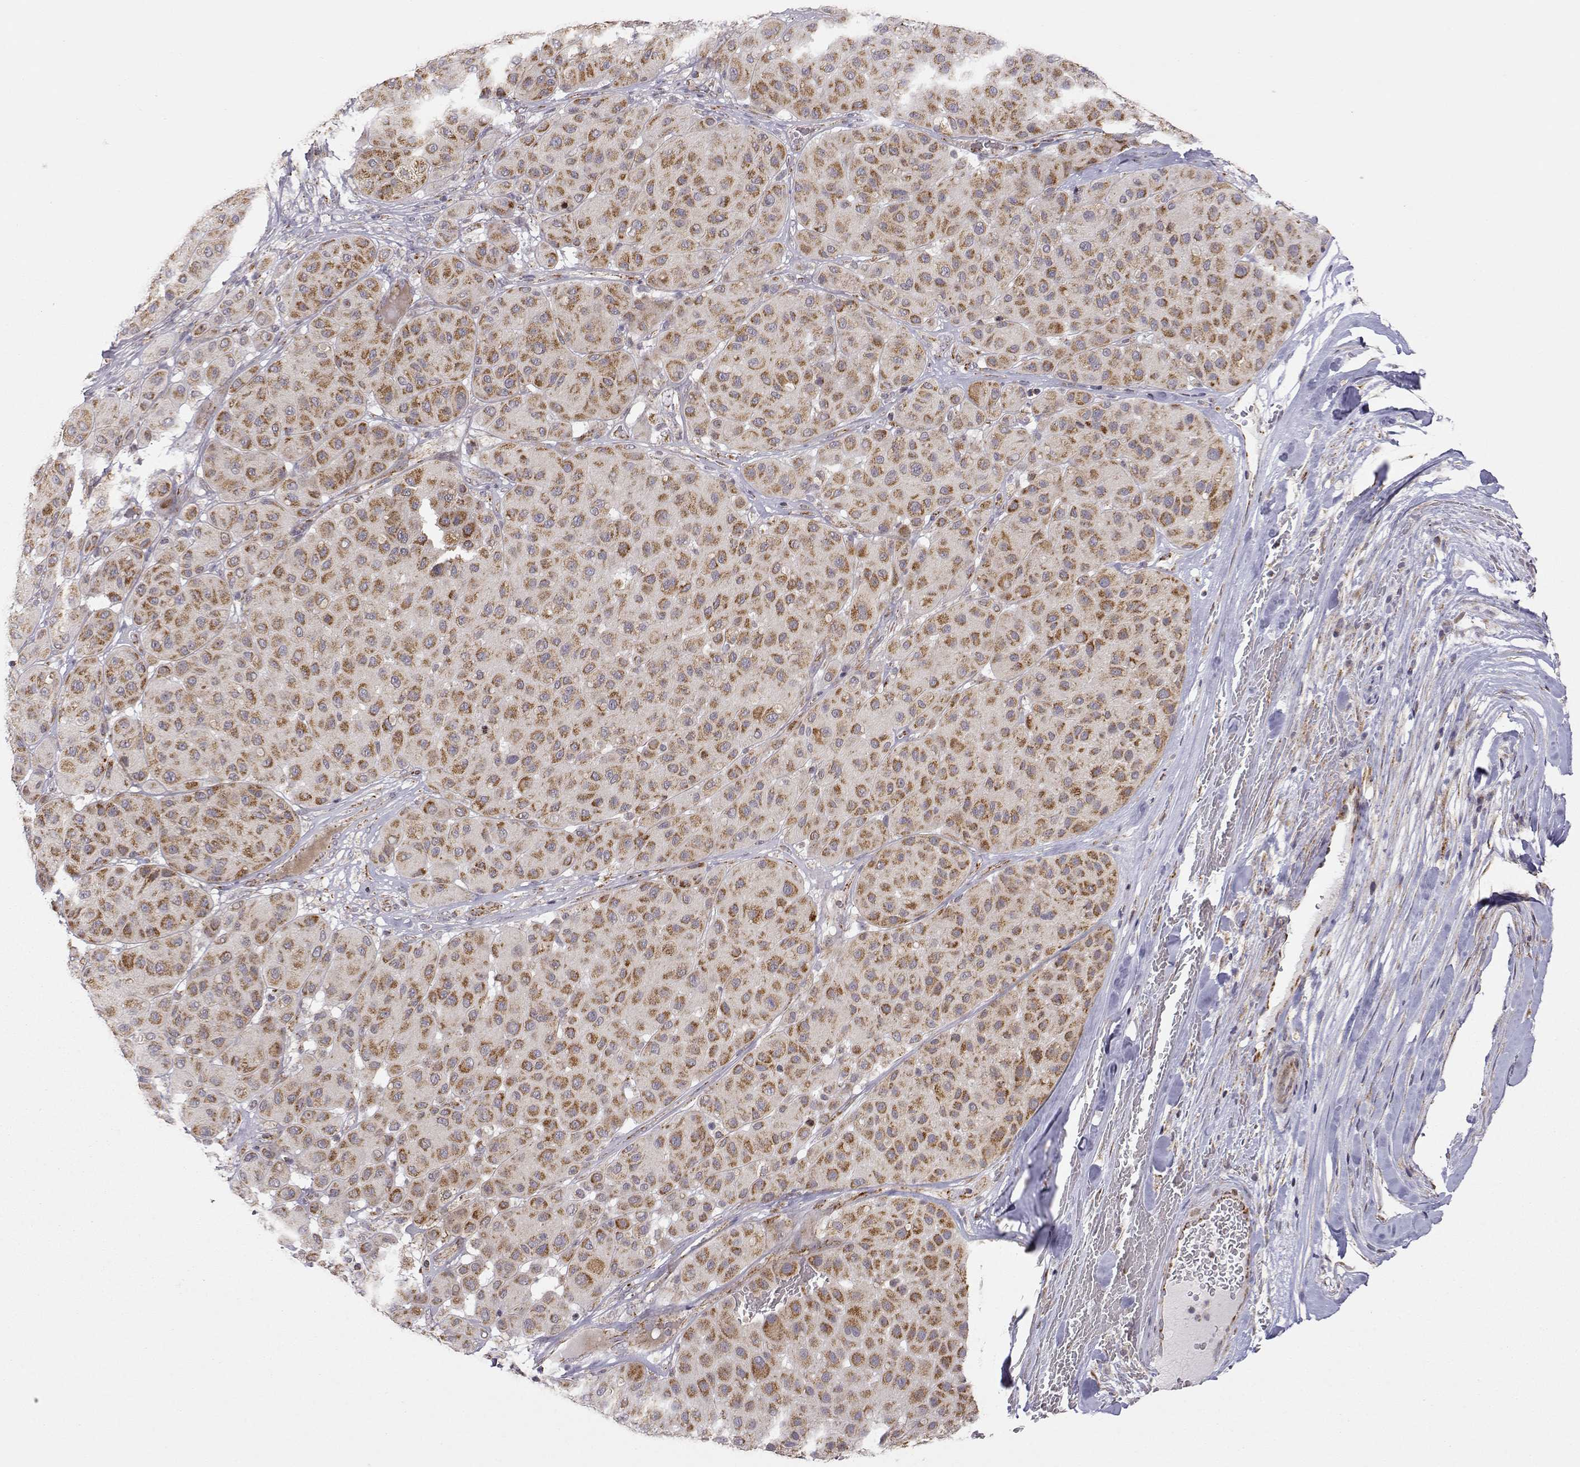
{"staining": {"intensity": "moderate", "quantity": ">75%", "location": "cytoplasmic/membranous"}, "tissue": "melanoma", "cell_type": "Tumor cells", "image_type": "cancer", "snomed": [{"axis": "morphology", "description": "Malignant melanoma, Metastatic site"}, {"axis": "topography", "description": "Smooth muscle"}], "caption": "An image showing moderate cytoplasmic/membranous positivity in approximately >75% of tumor cells in melanoma, as visualized by brown immunohistochemical staining.", "gene": "EXOG", "patient": {"sex": "male", "age": 41}}